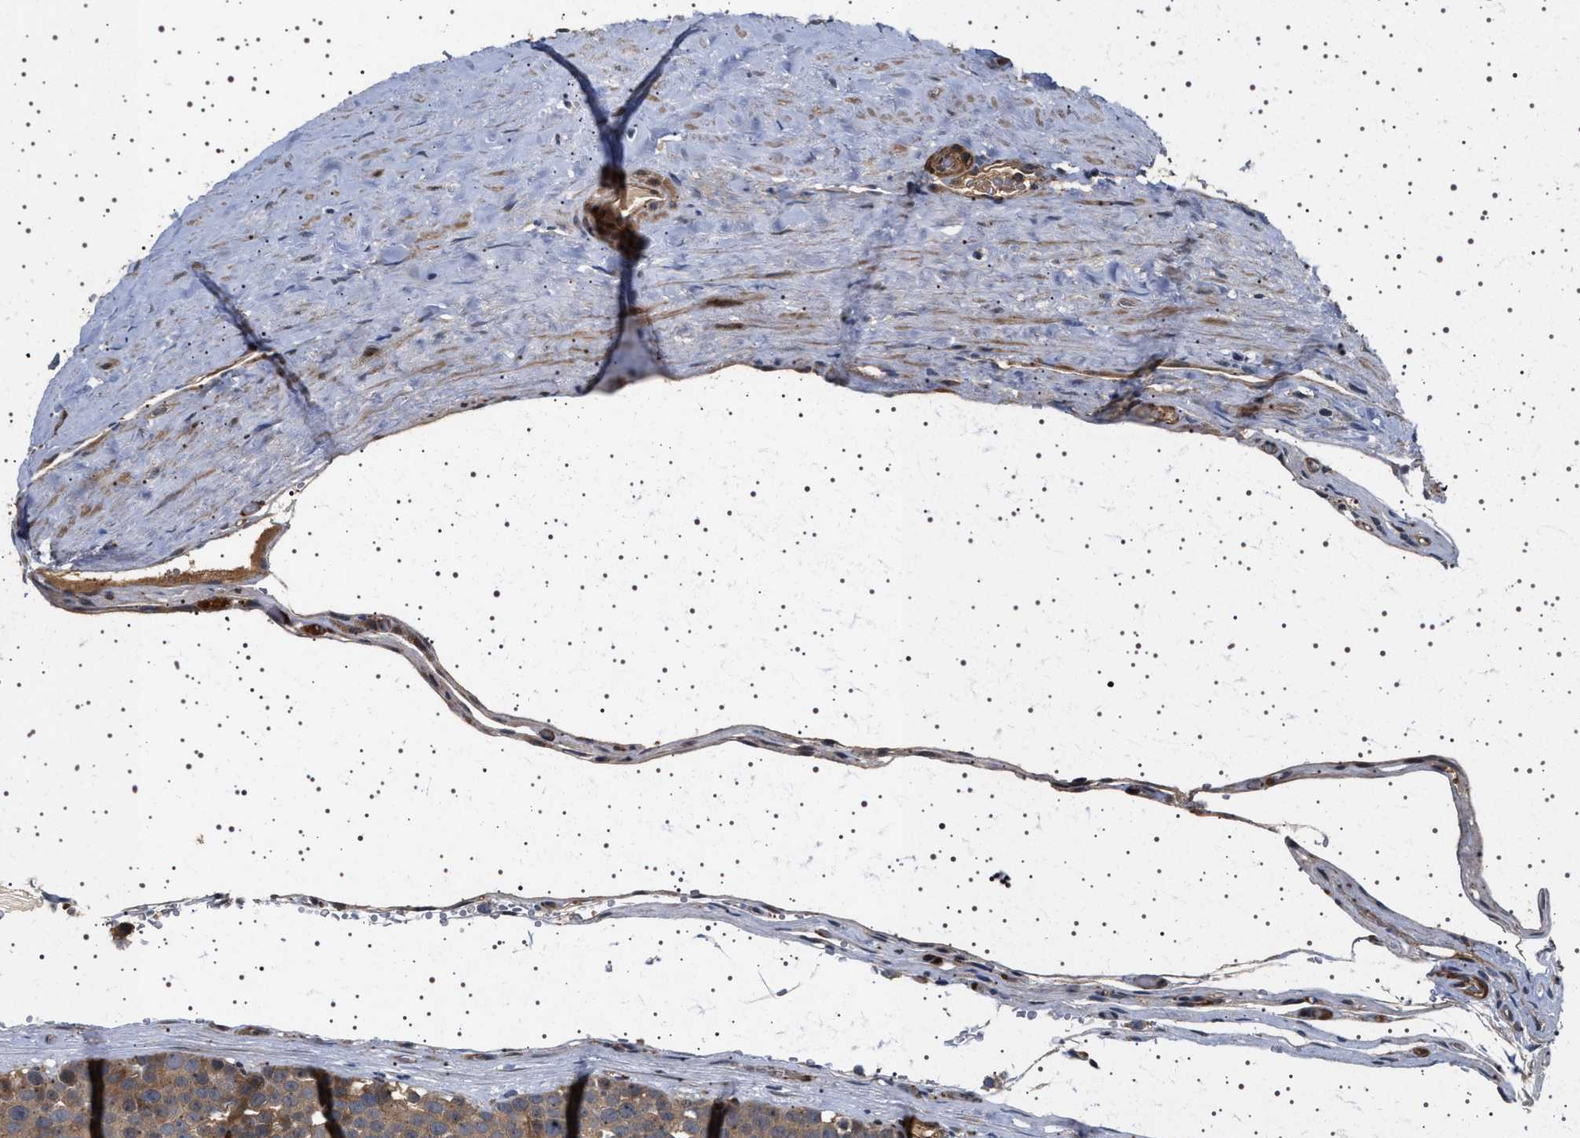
{"staining": {"intensity": "weak", "quantity": ">75%", "location": "cytoplasmic/membranous"}, "tissue": "testis cancer", "cell_type": "Tumor cells", "image_type": "cancer", "snomed": [{"axis": "morphology", "description": "Seminoma, NOS"}, {"axis": "topography", "description": "Testis"}], "caption": "This is a micrograph of IHC staining of testis cancer (seminoma), which shows weak expression in the cytoplasmic/membranous of tumor cells.", "gene": "GUCY1B1", "patient": {"sex": "male", "age": 71}}